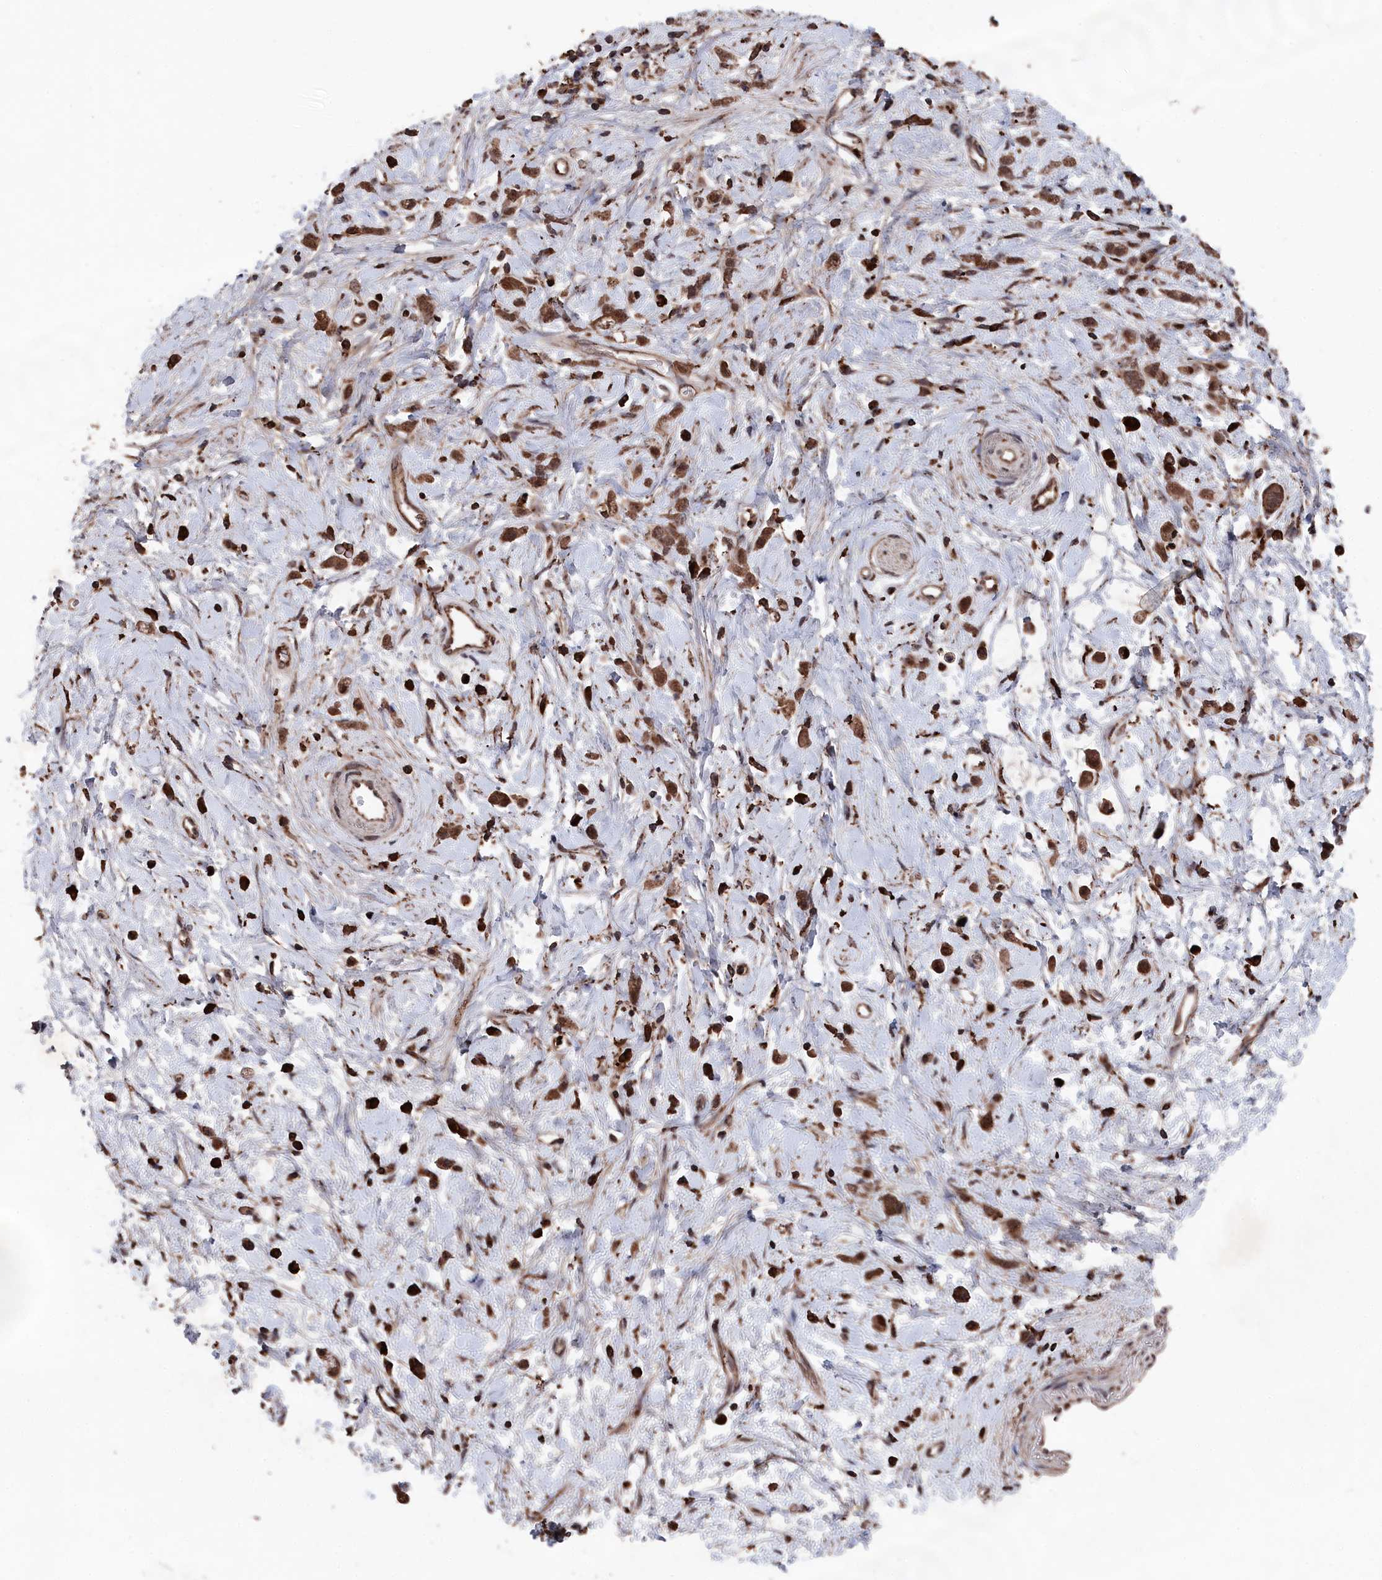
{"staining": {"intensity": "moderate", "quantity": ">75%", "location": "cytoplasmic/membranous,nuclear"}, "tissue": "stomach cancer", "cell_type": "Tumor cells", "image_type": "cancer", "snomed": [{"axis": "morphology", "description": "Adenocarcinoma, NOS"}, {"axis": "topography", "description": "Stomach"}], "caption": "Brown immunohistochemical staining in stomach adenocarcinoma displays moderate cytoplasmic/membranous and nuclear expression in approximately >75% of tumor cells. (IHC, brightfield microscopy, high magnification).", "gene": "CEACAM21", "patient": {"sex": "female", "age": 60}}